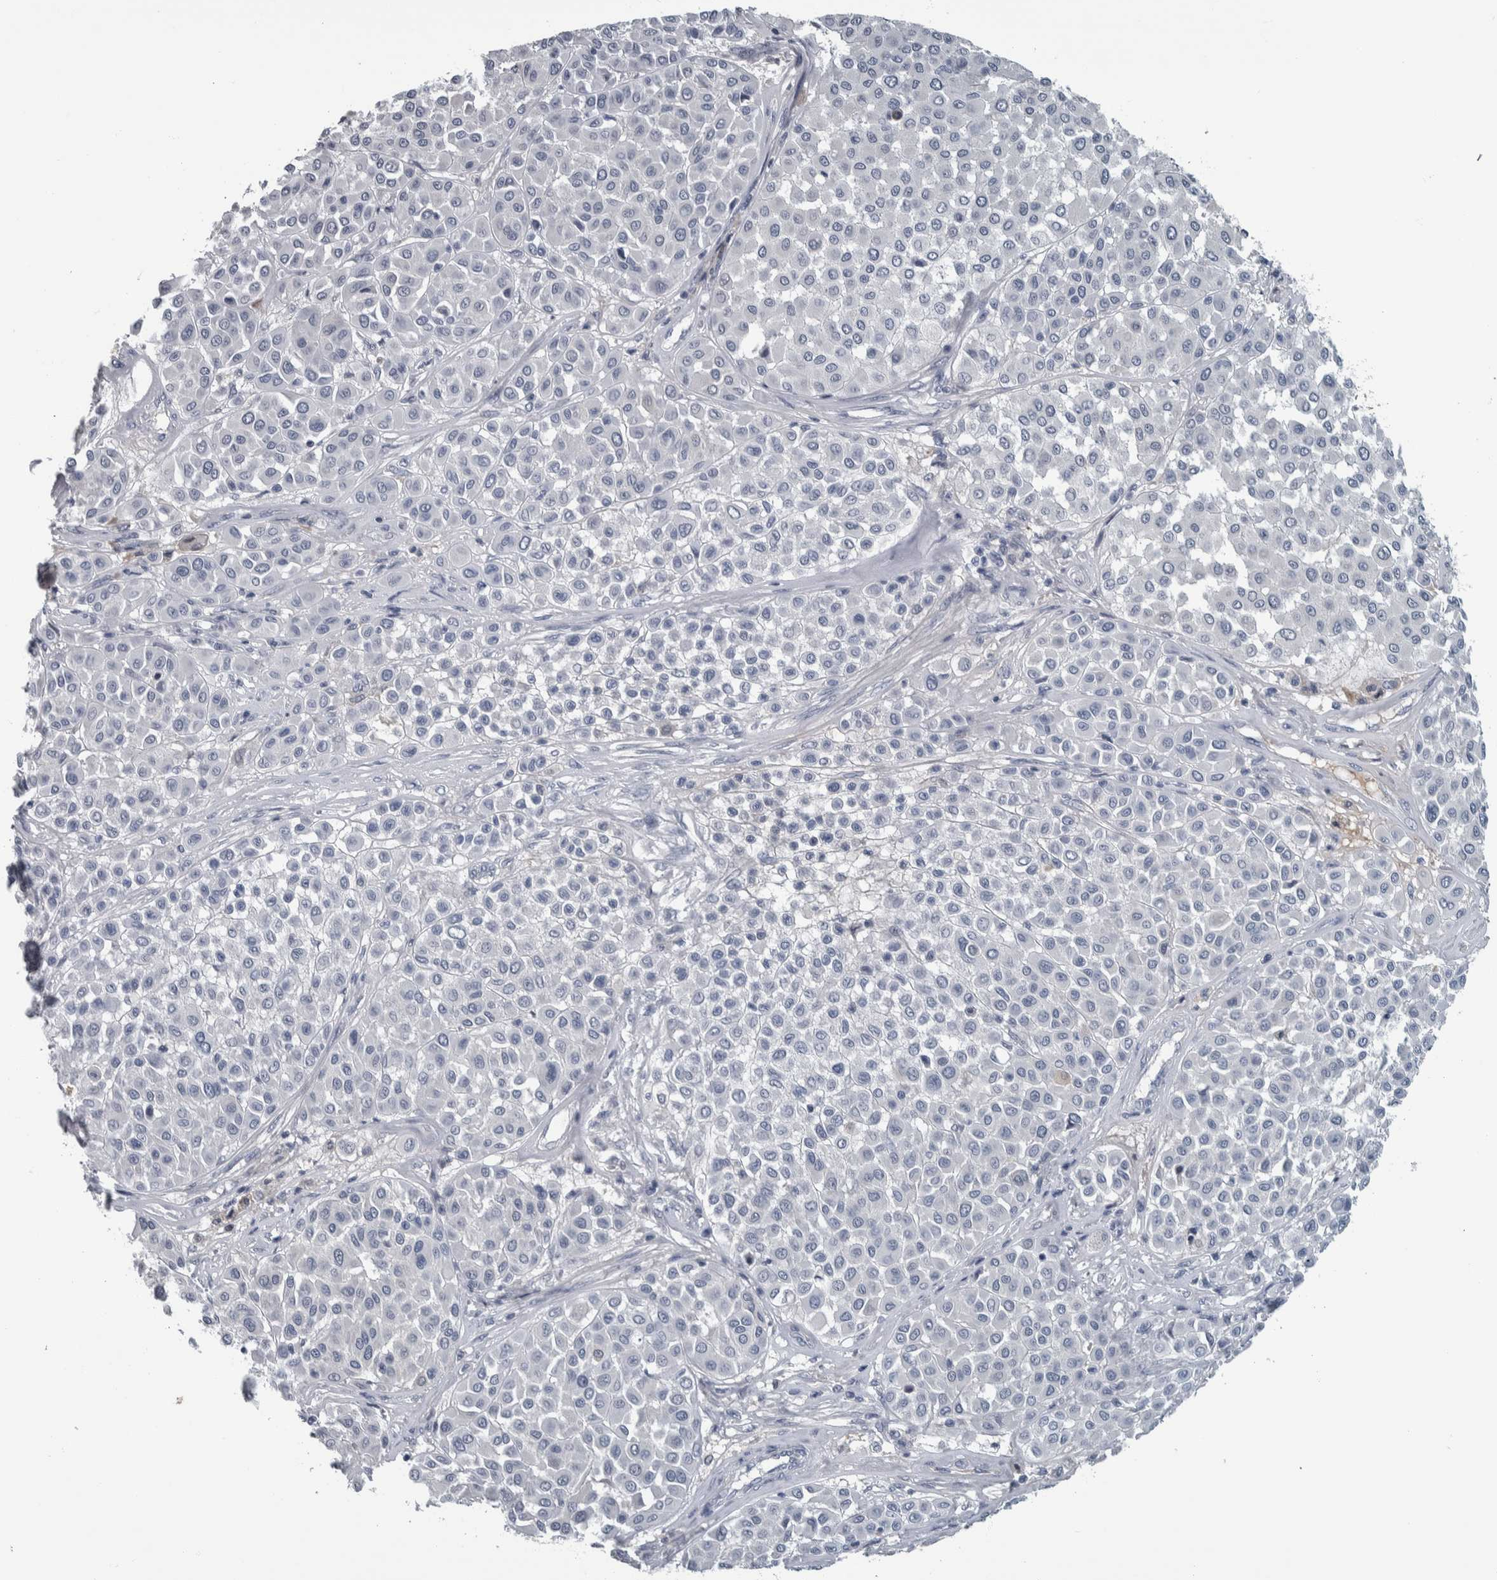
{"staining": {"intensity": "negative", "quantity": "none", "location": "none"}, "tissue": "melanoma", "cell_type": "Tumor cells", "image_type": "cancer", "snomed": [{"axis": "morphology", "description": "Malignant melanoma, Metastatic site"}, {"axis": "topography", "description": "Soft tissue"}], "caption": "Tumor cells are negative for protein expression in human malignant melanoma (metastatic site). Brightfield microscopy of immunohistochemistry (IHC) stained with DAB (brown) and hematoxylin (blue), captured at high magnification.", "gene": "CAVIN4", "patient": {"sex": "male", "age": 41}}